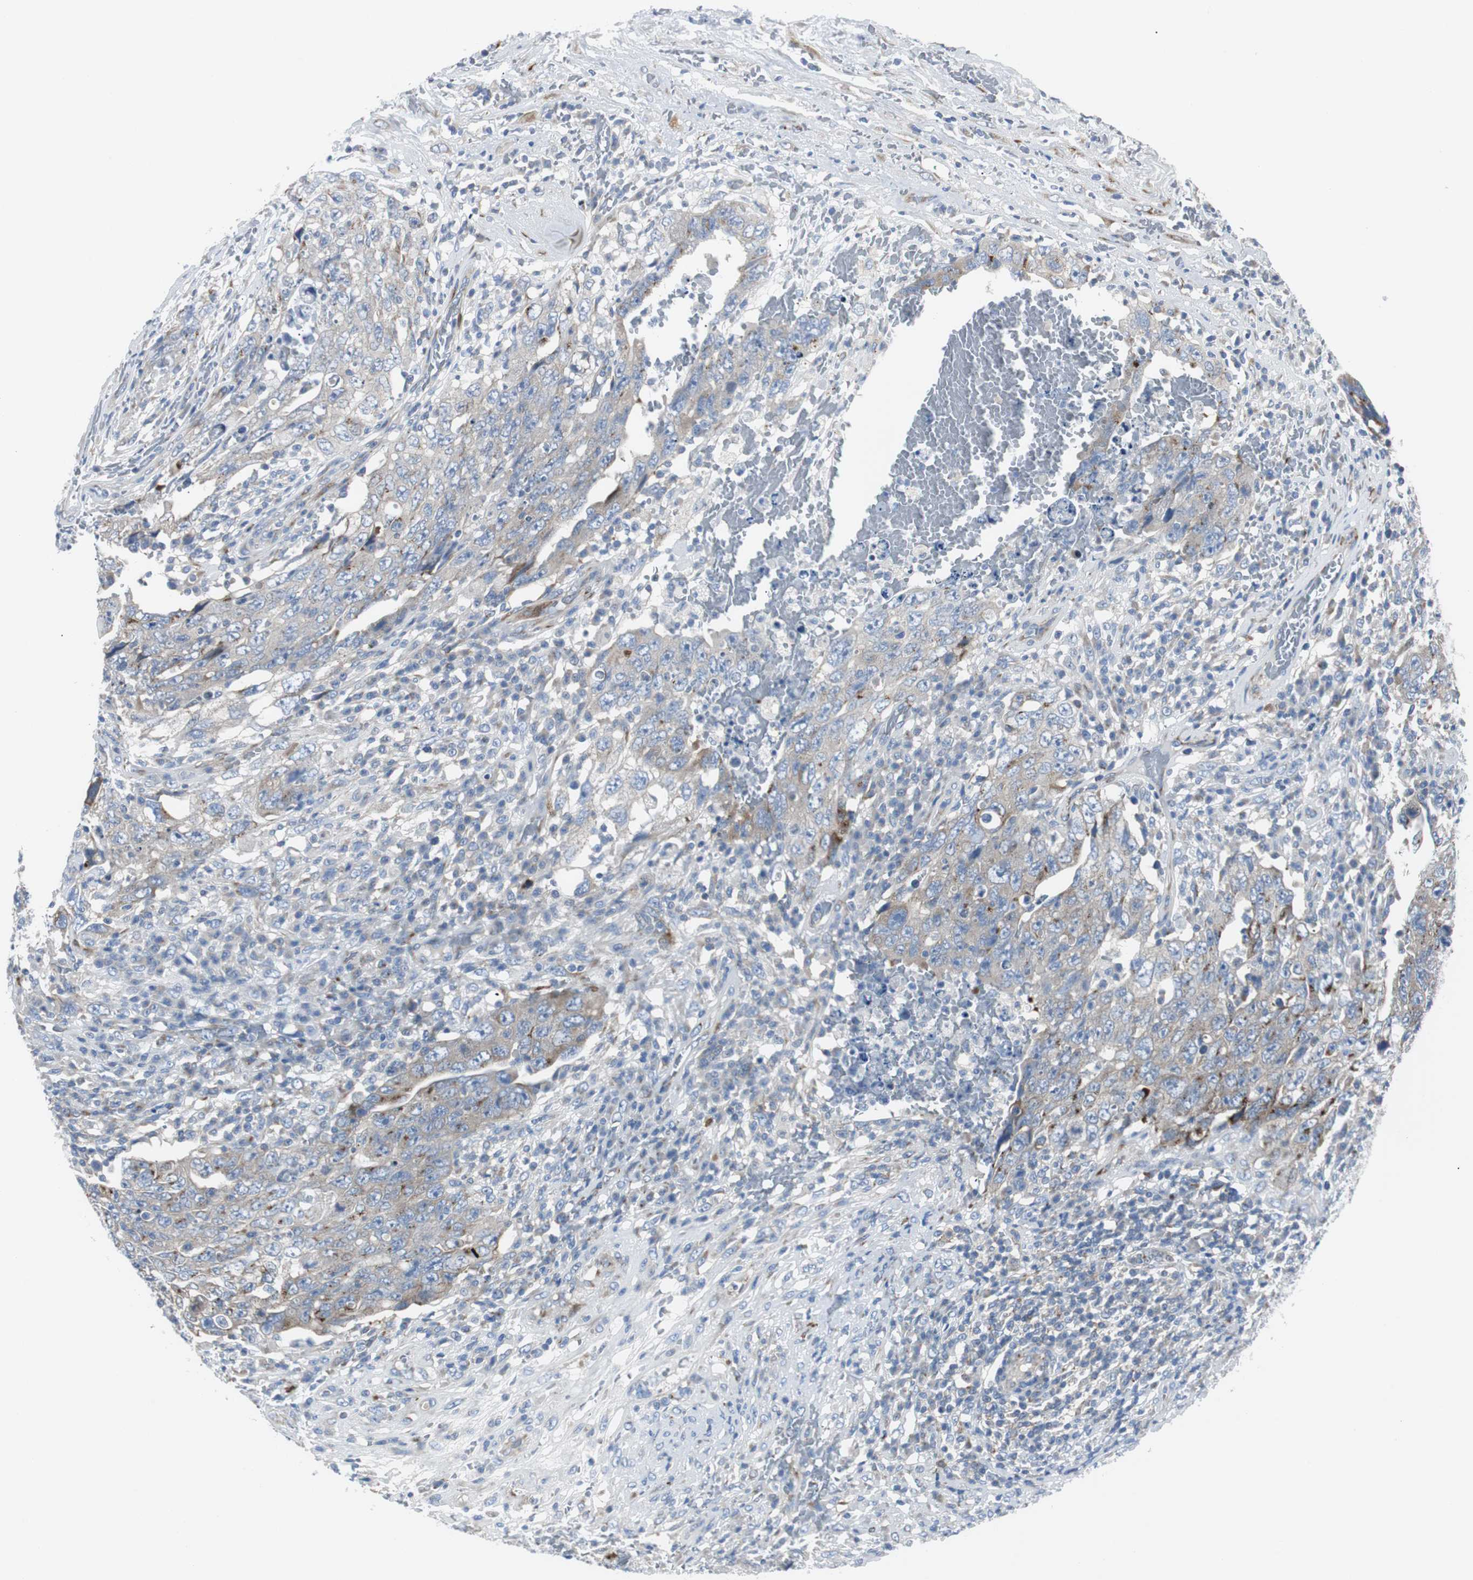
{"staining": {"intensity": "weak", "quantity": ">75%", "location": "cytoplasmic/membranous"}, "tissue": "testis cancer", "cell_type": "Tumor cells", "image_type": "cancer", "snomed": [{"axis": "morphology", "description": "Carcinoma, Embryonal, NOS"}, {"axis": "topography", "description": "Testis"}], "caption": "The micrograph reveals immunohistochemical staining of testis embryonal carcinoma. There is weak cytoplasmic/membranous staining is appreciated in about >75% of tumor cells.", "gene": "BBC3", "patient": {"sex": "male", "age": 26}}